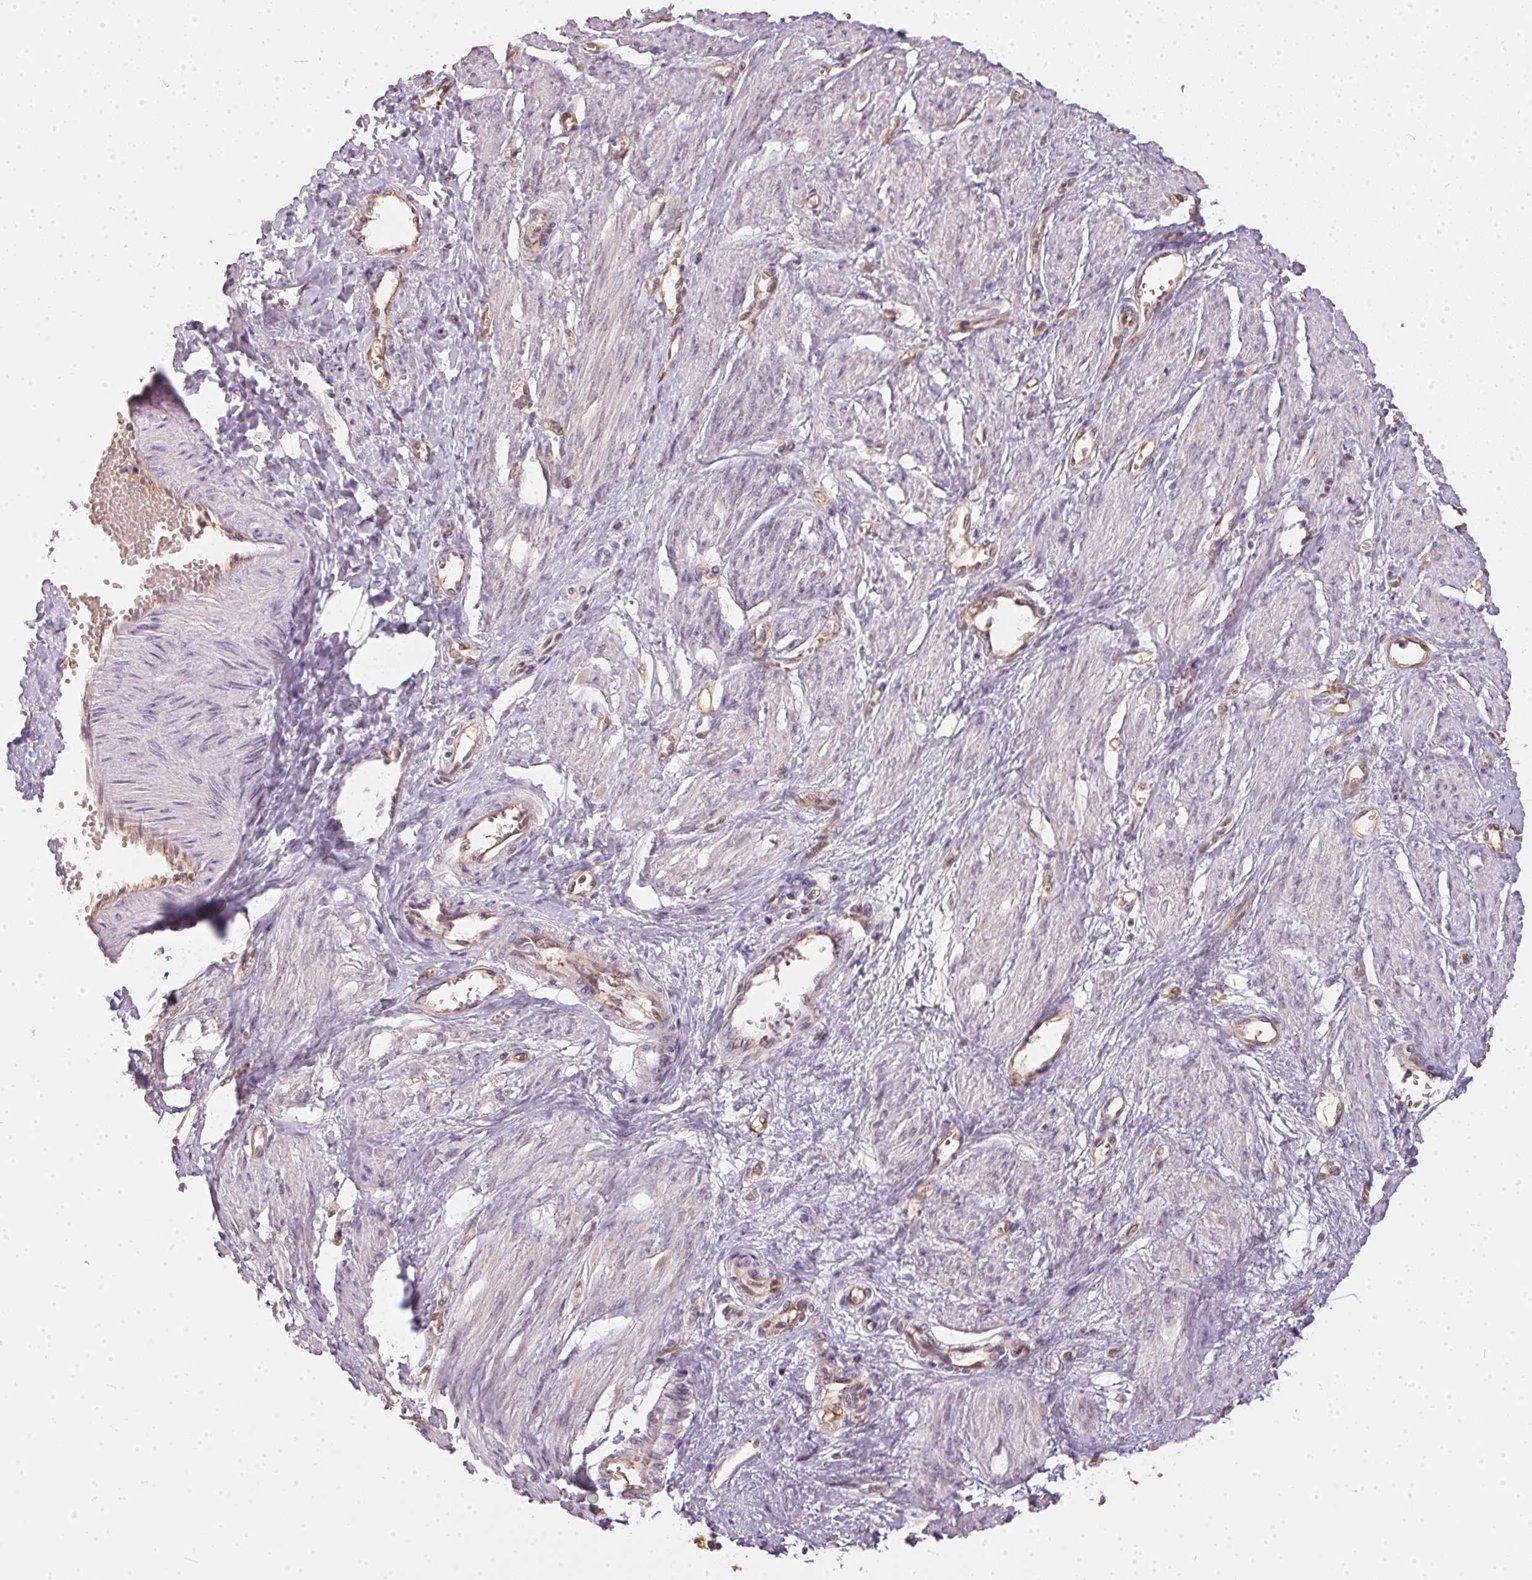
{"staining": {"intensity": "negative", "quantity": "none", "location": "none"}, "tissue": "smooth muscle", "cell_type": "Smooth muscle cells", "image_type": "normal", "snomed": [{"axis": "morphology", "description": "Normal tissue, NOS"}, {"axis": "topography", "description": "Smooth muscle"}, {"axis": "topography", "description": "Uterus"}], "caption": "Photomicrograph shows no protein staining in smooth muscle cells of normal smooth muscle.", "gene": "BLMH", "patient": {"sex": "female", "age": 39}}